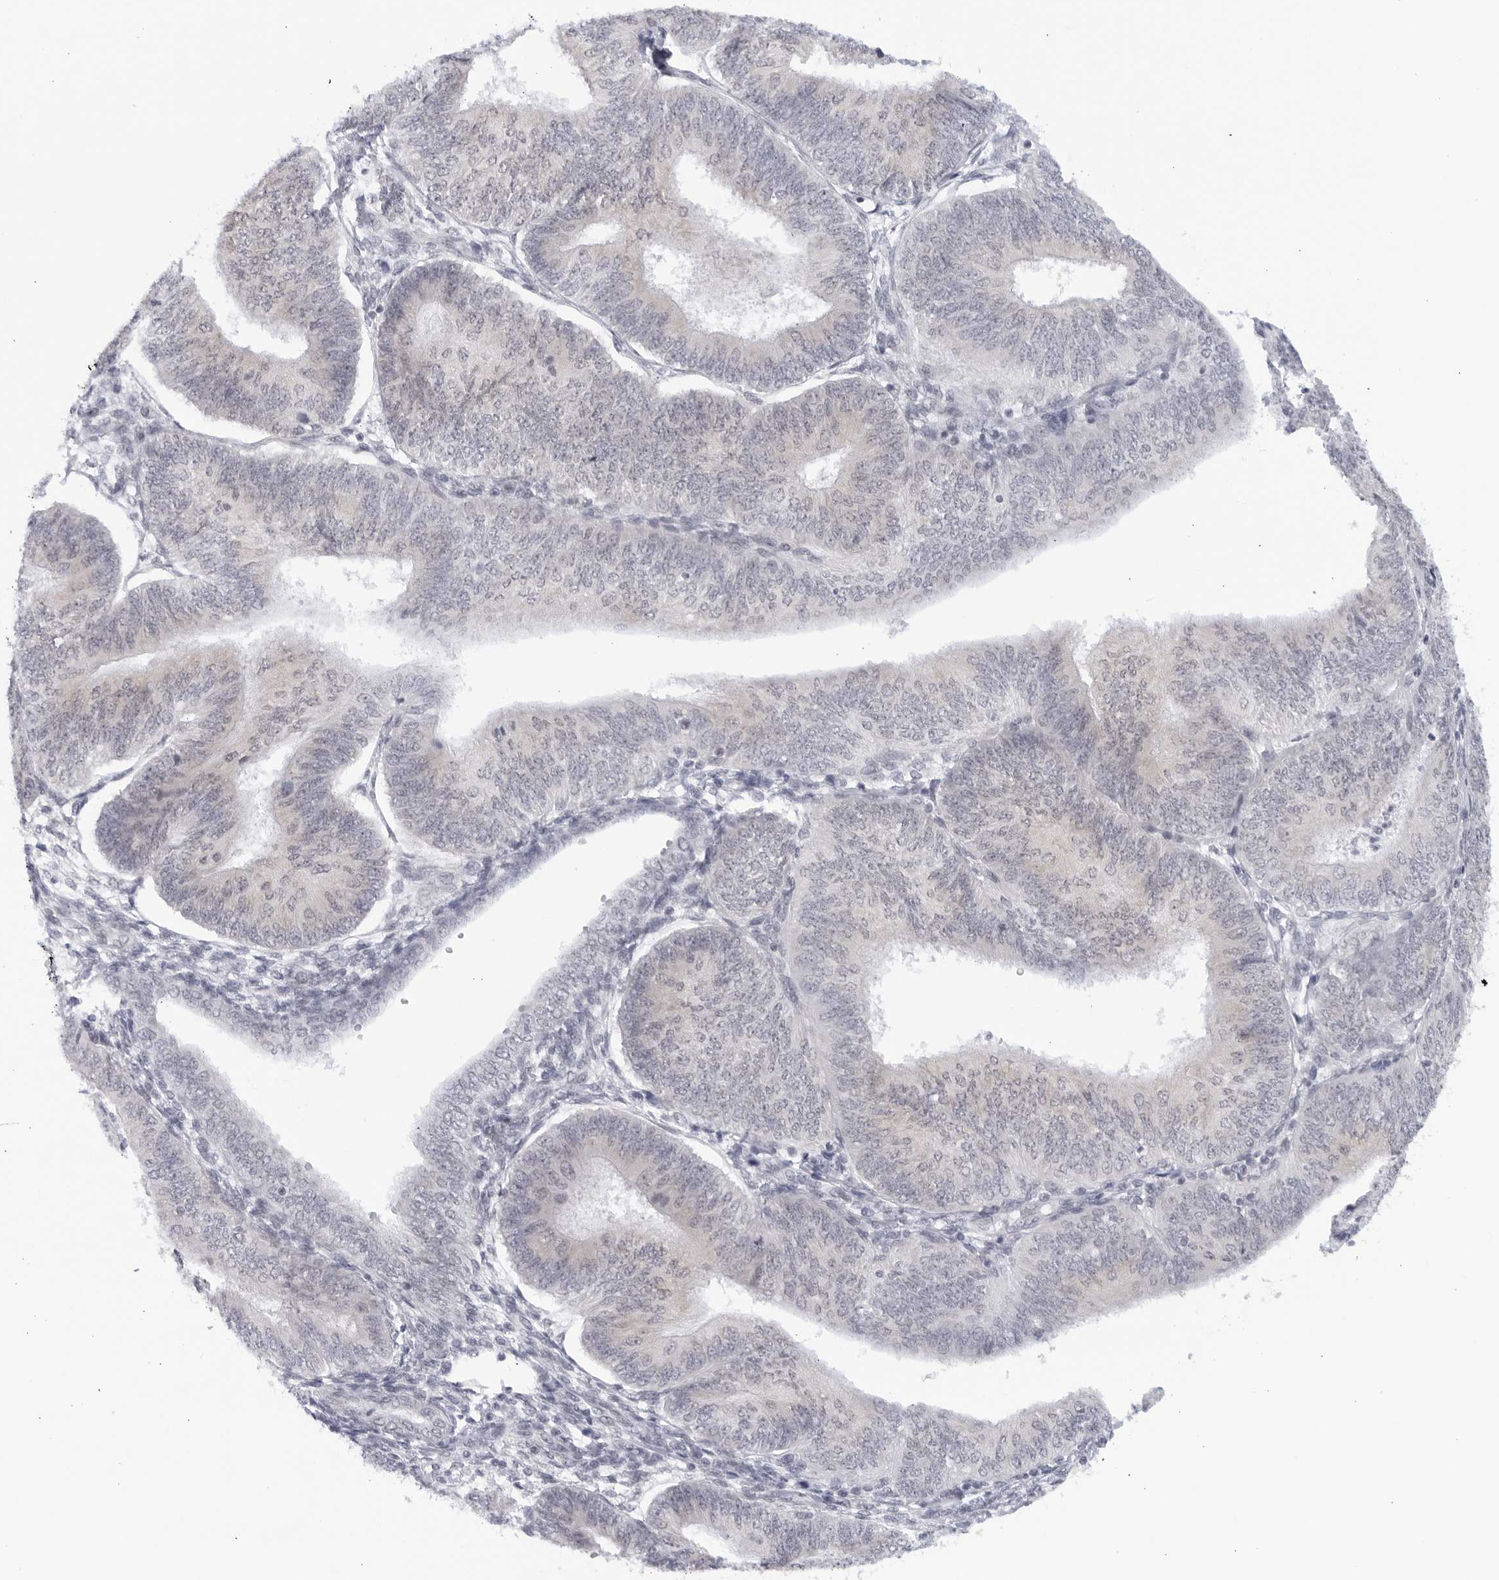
{"staining": {"intensity": "negative", "quantity": "none", "location": "none"}, "tissue": "endometrial cancer", "cell_type": "Tumor cells", "image_type": "cancer", "snomed": [{"axis": "morphology", "description": "Adenocarcinoma, NOS"}, {"axis": "topography", "description": "Endometrium"}], "caption": "Immunohistochemical staining of endometrial cancer (adenocarcinoma) demonstrates no significant positivity in tumor cells. (DAB (3,3'-diaminobenzidine) immunohistochemistry, high magnification).", "gene": "WDTC1", "patient": {"sex": "female", "age": 58}}